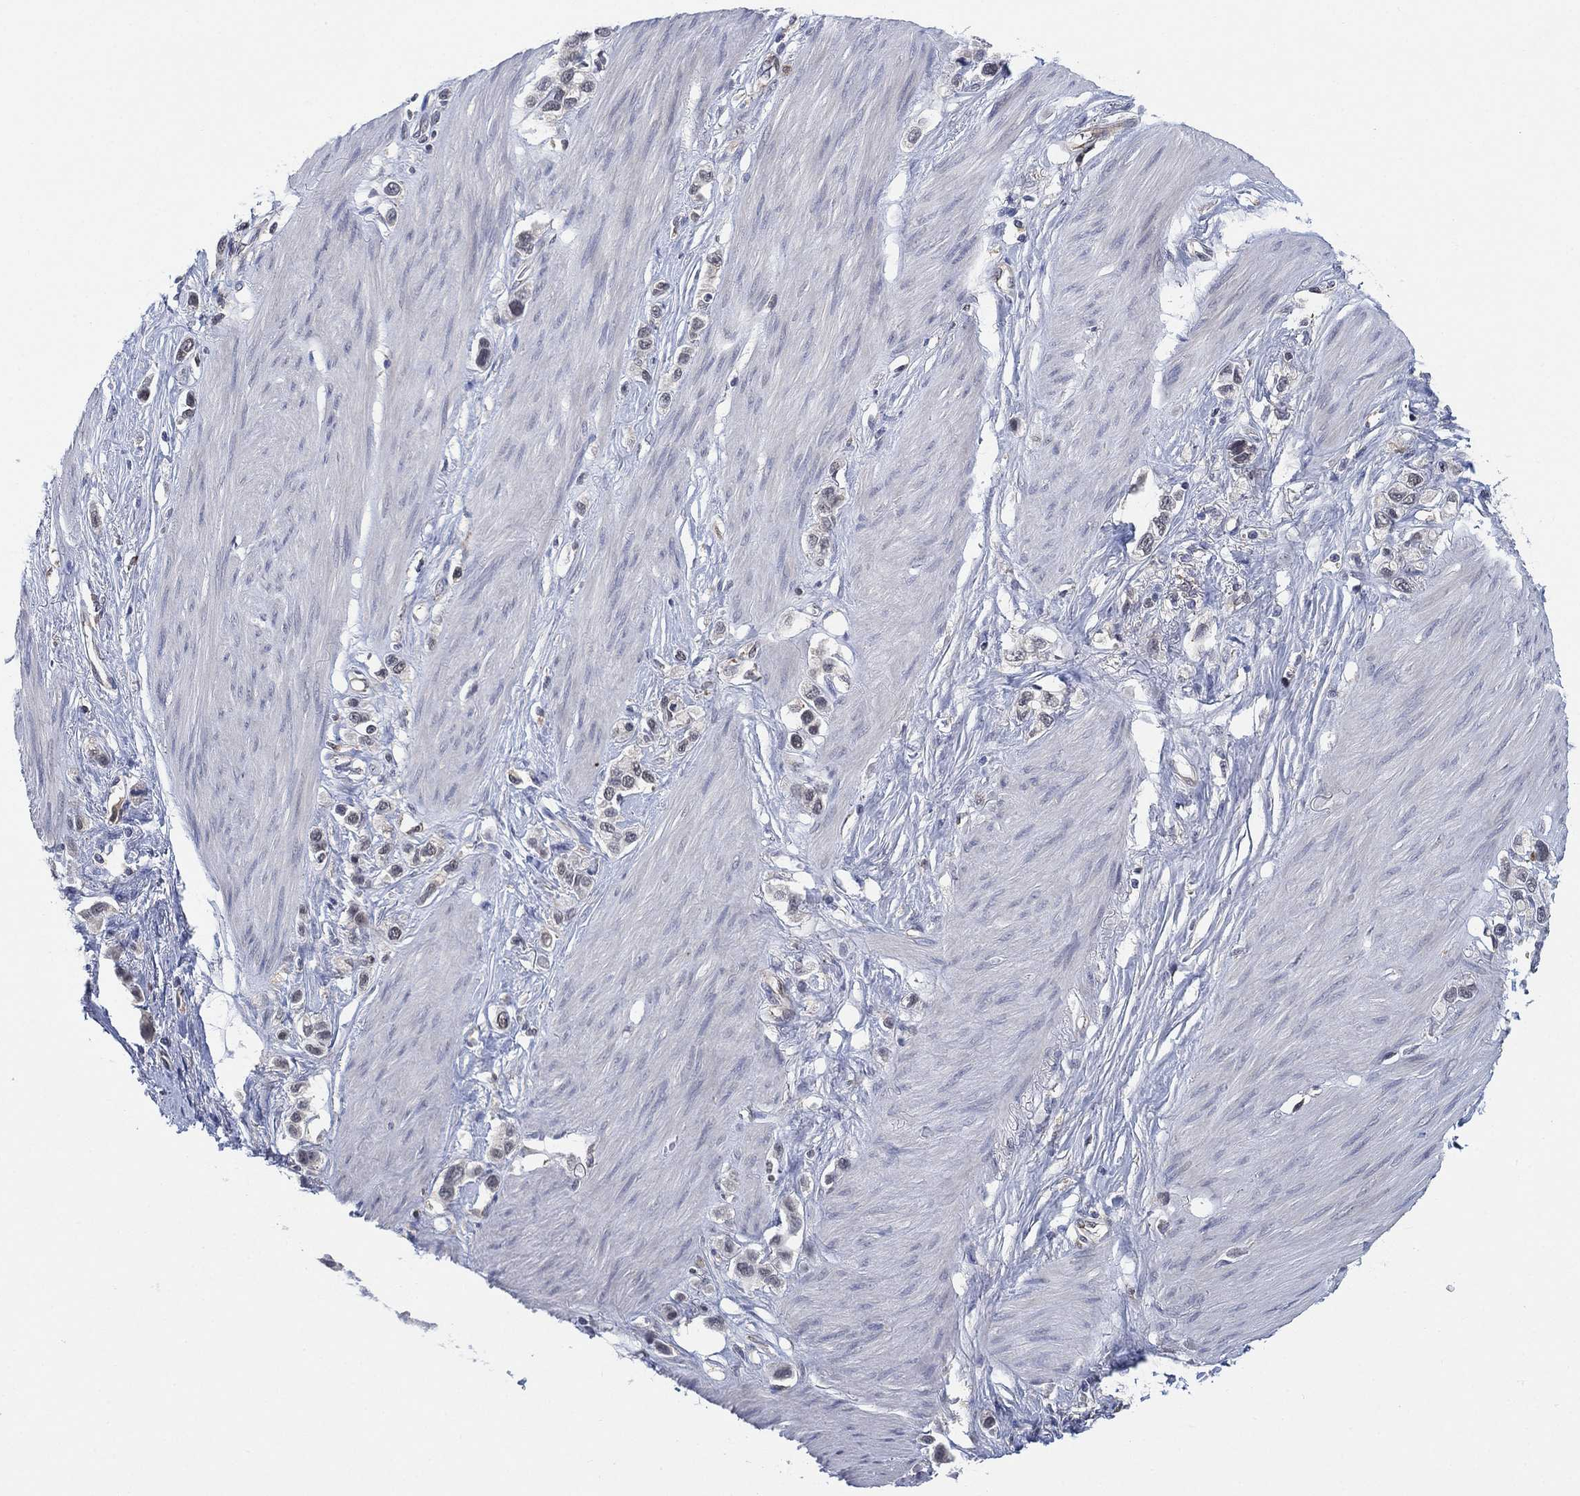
{"staining": {"intensity": "negative", "quantity": "none", "location": "none"}, "tissue": "stomach cancer", "cell_type": "Tumor cells", "image_type": "cancer", "snomed": [{"axis": "morphology", "description": "Normal tissue, NOS"}, {"axis": "morphology", "description": "Adenocarcinoma, NOS"}, {"axis": "morphology", "description": "Adenocarcinoma, High grade"}, {"axis": "topography", "description": "Stomach, upper"}, {"axis": "topography", "description": "Stomach"}], "caption": "Protein analysis of high-grade adenocarcinoma (stomach) displays no significant expression in tumor cells. Nuclei are stained in blue.", "gene": "FES", "patient": {"sex": "female", "age": 65}}